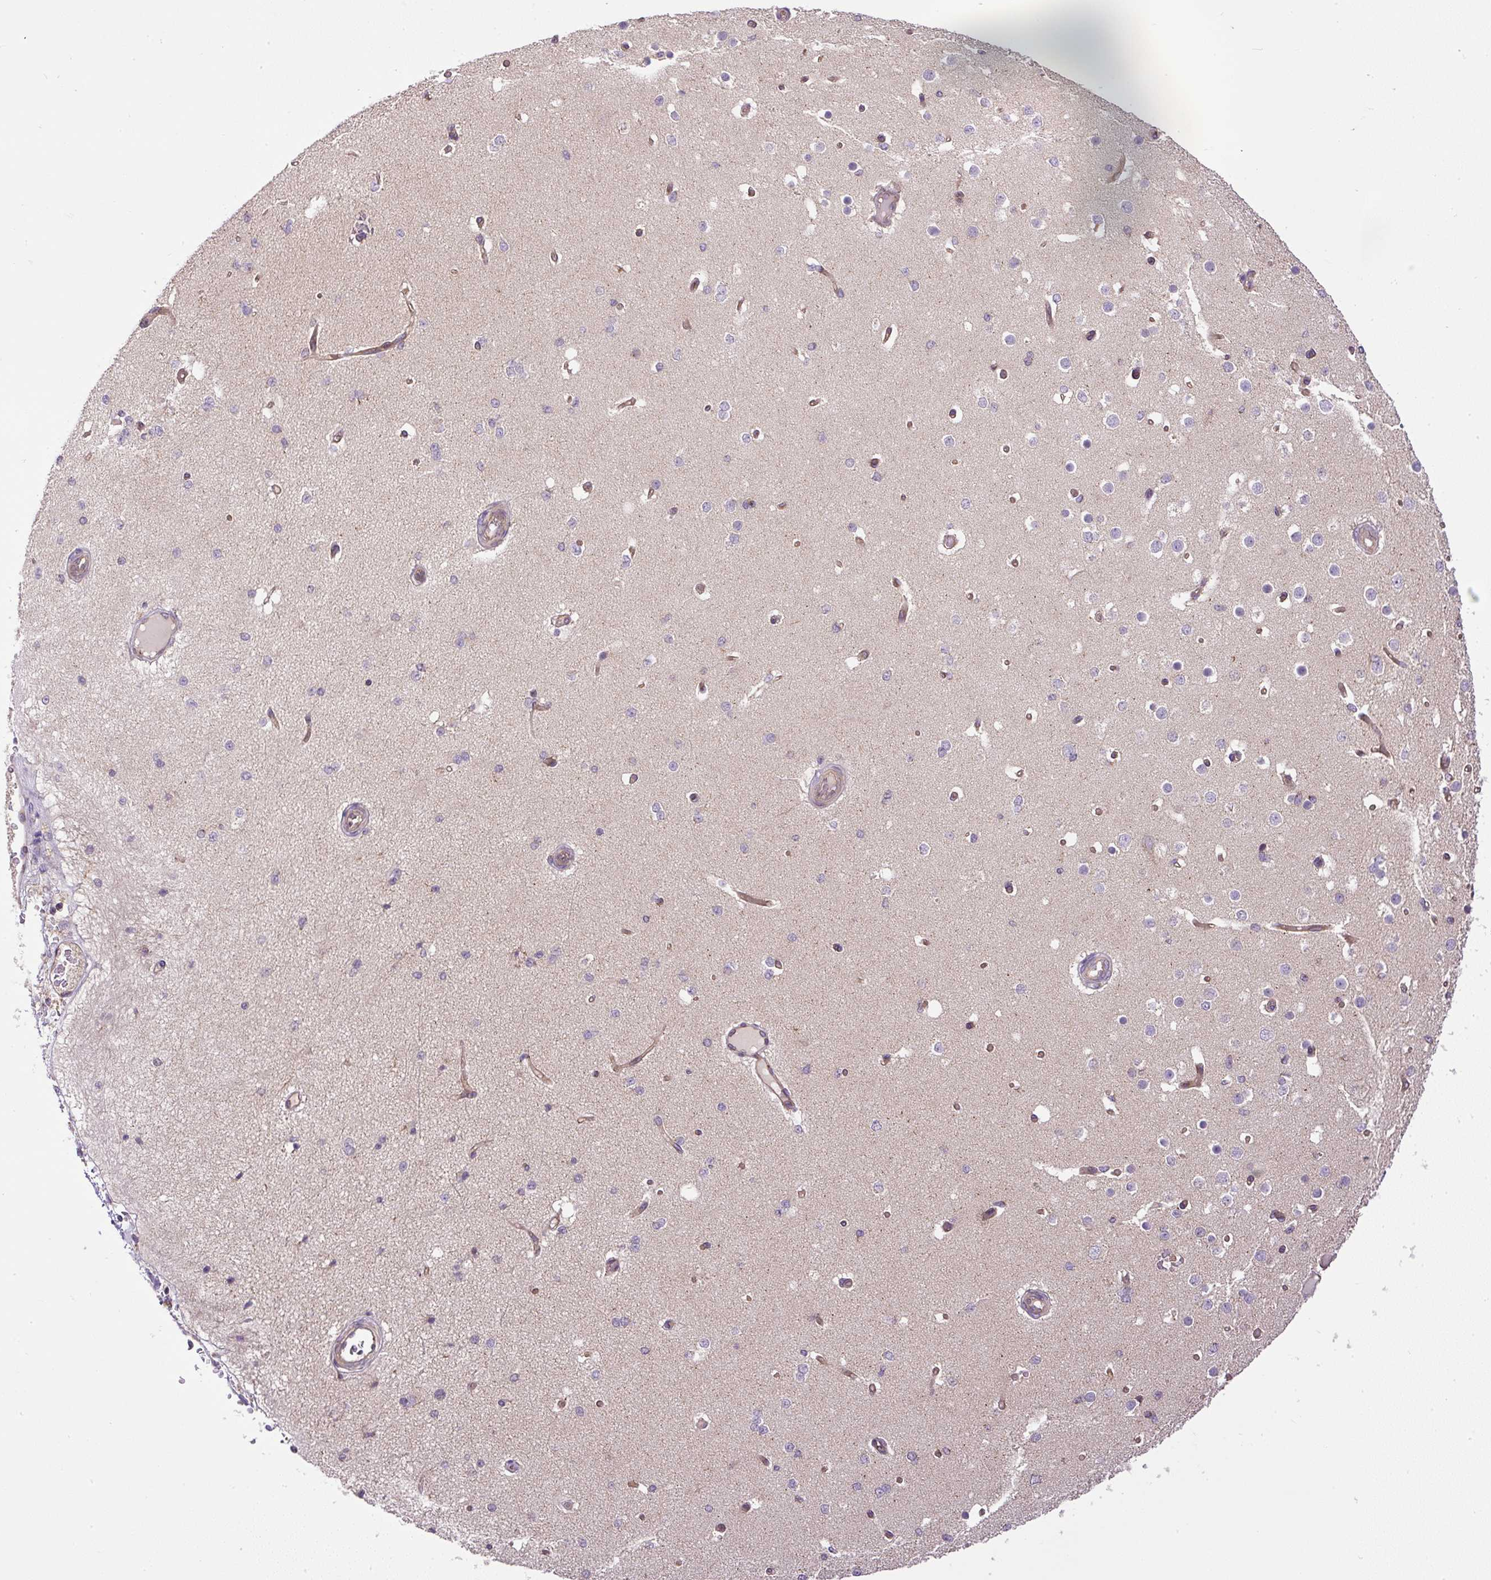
{"staining": {"intensity": "moderate", "quantity": ">75%", "location": "cytoplasmic/membranous"}, "tissue": "cerebral cortex", "cell_type": "Endothelial cells", "image_type": "normal", "snomed": [{"axis": "morphology", "description": "Normal tissue, NOS"}, {"axis": "morphology", "description": "Inflammation, NOS"}, {"axis": "topography", "description": "Cerebral cortex"}], "caption": "High-magnification brightfield microscopy of benign cerebral cortex stained with DAB (brown) and counterstained with hematoxylin (blue). endothelial cells exhibit moderate cytoplasmic/membranous staining is identified in about>75% of cells.", "gene": "ZNF547", "patient": {"sex": "male", "age": 6}}